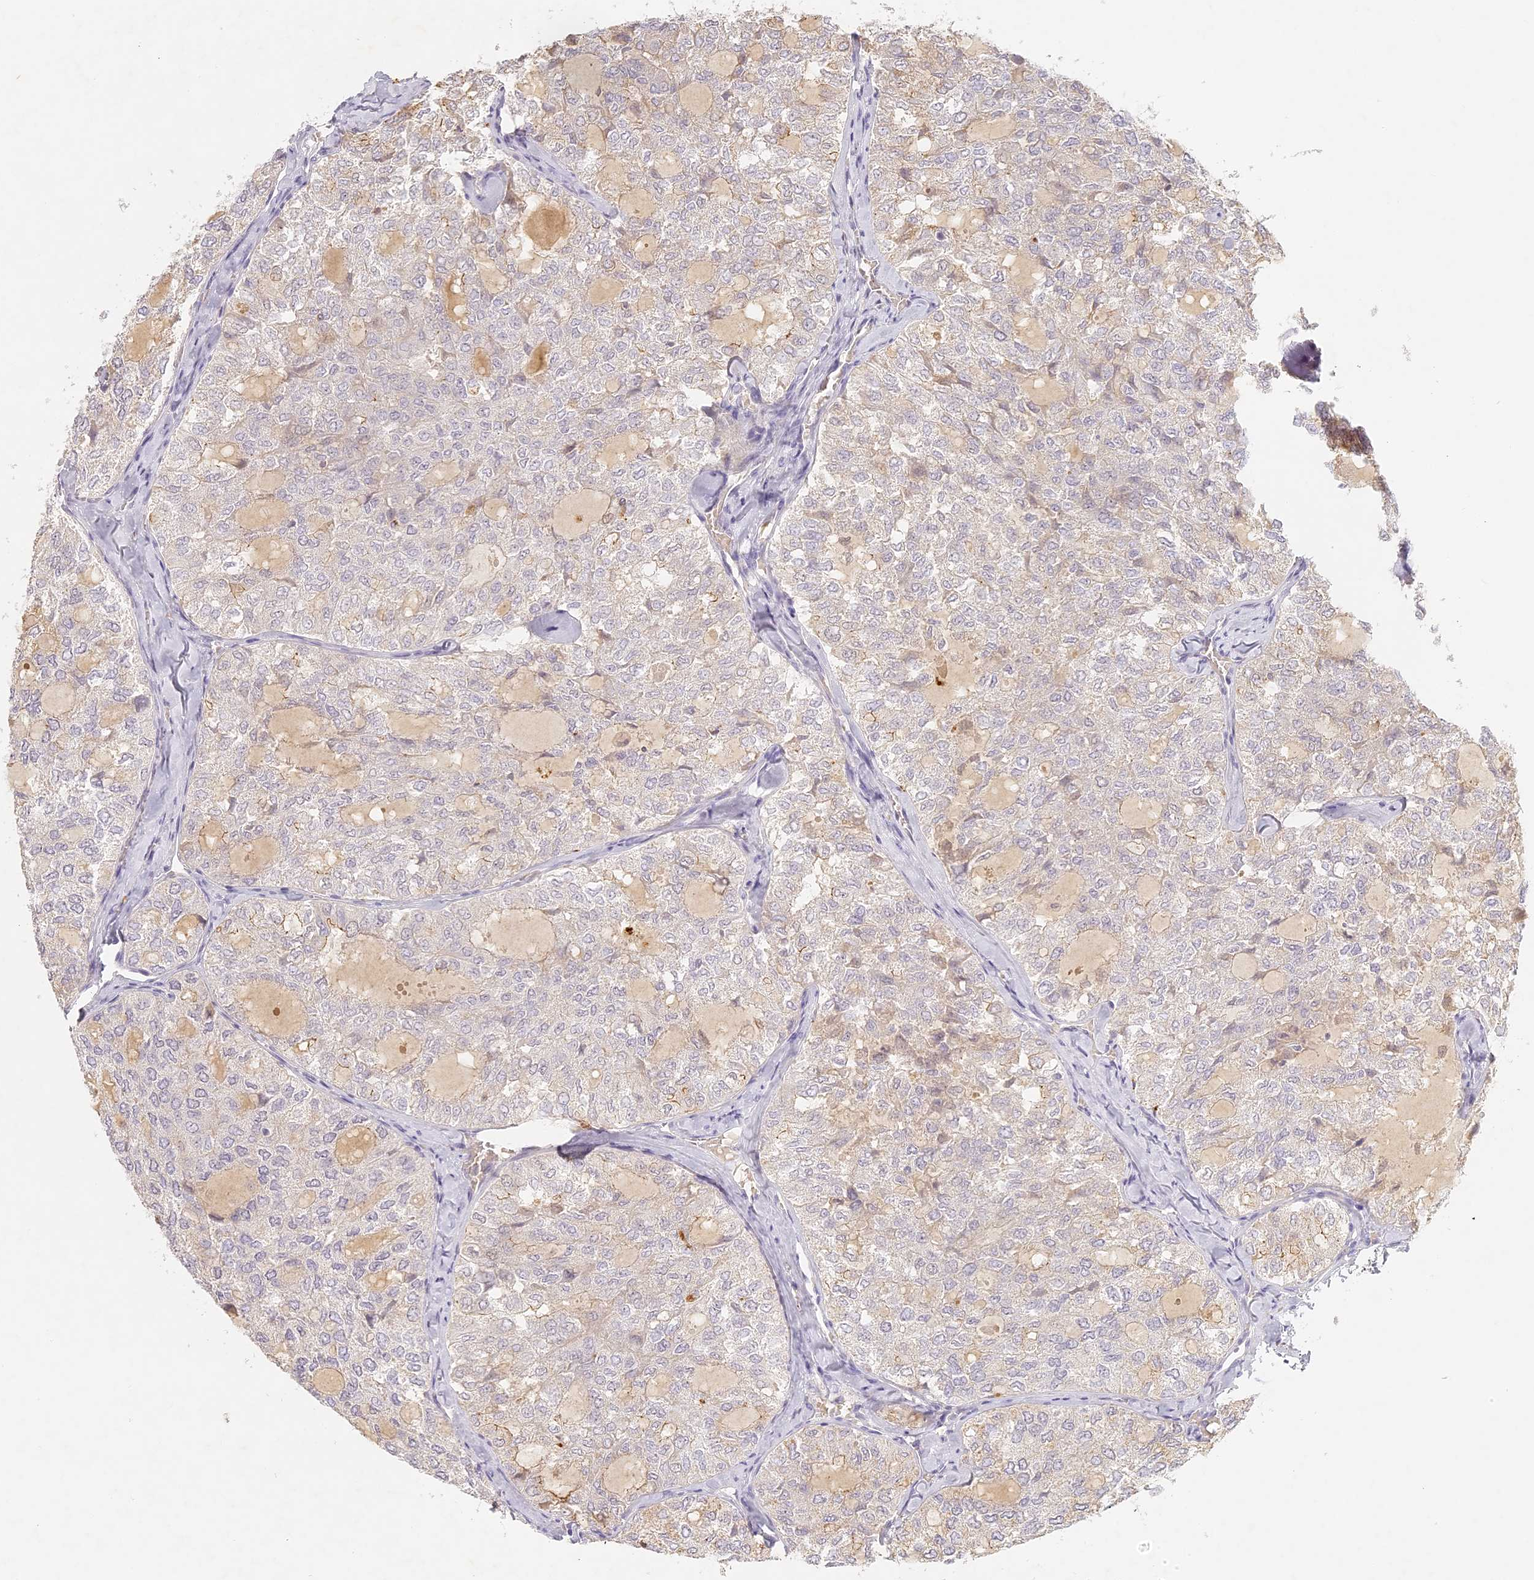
{"staining": {"intensity": "weak", "quantity": "<25%", "location": "cytoplasmic/membranous"}, "tissue": "thyroid cancer", "cell_type": "Tumor cells", "image_type": "cancer", "snomed": [{"axis": "morphology", "description": "Follicular adenoma carcinoma, NOS"}, {"axis": "topography", "description": "Thyroid gland"}], "caption": "DAB immunohistochemical staining of follicular adenoma carcinoma (thyroid) exhibits no significant expression in tumor cells.", "gene": "ELL3", "patient": {"sex": "male", "age": 75}}